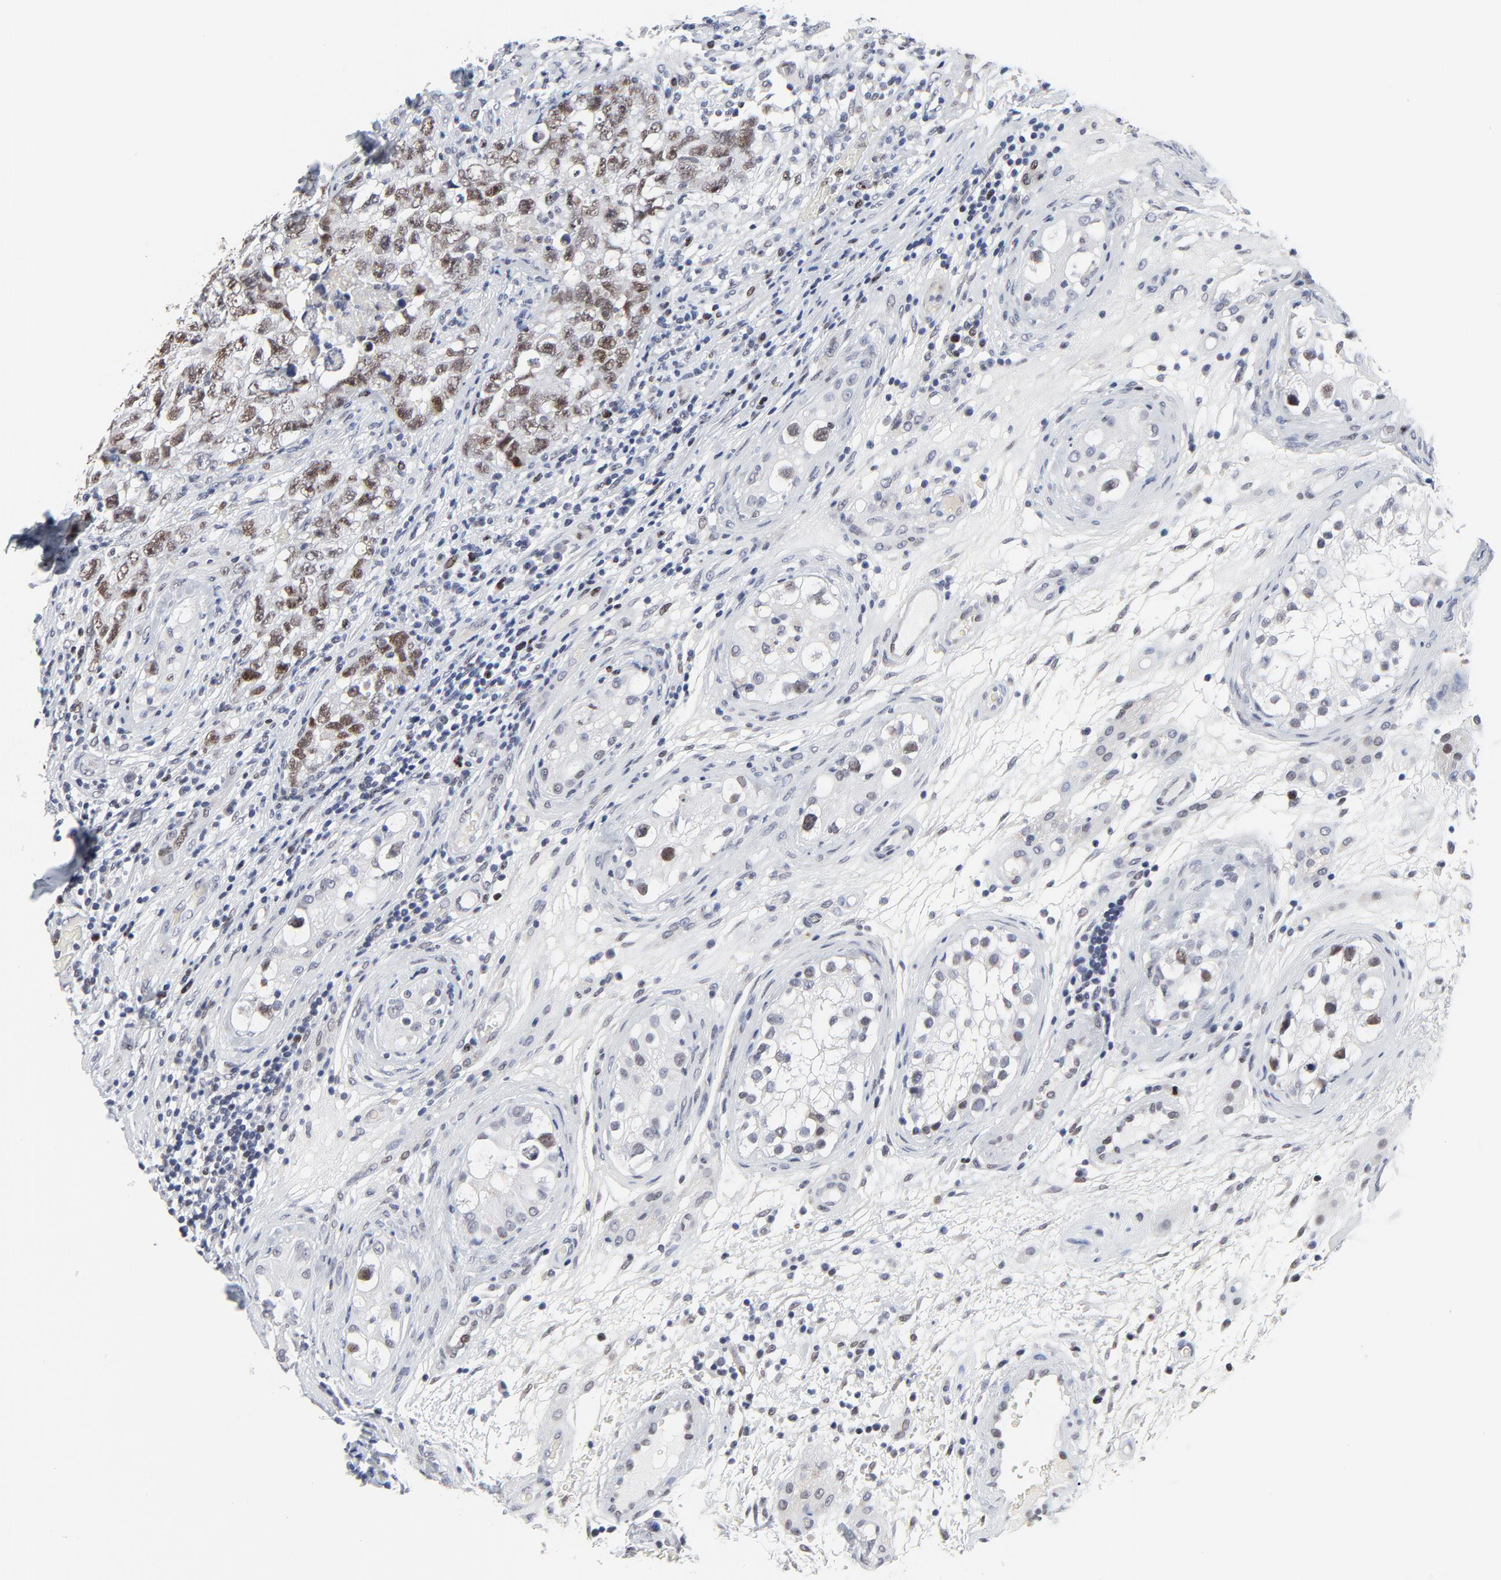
{"staining": {"intensity": "weak", "quantity": ">75%", "location": "nuclear"}, "tissue": "testis cancer", "cell_type": "Tumor cells", "image_type": "cancer", "snomed": [{"axis": "morphology", "description": "Carcinoma, Embryonal, NOS"}, {"axis": "topography", "description": "Testis"}], "caption": "Immunohistochemistry photomicrograph of neoplastic tissue: human embryonal carcinoma (testis) stained using immunohistochemistry (IHC) exhibits low levels of weak protein expression localized specifically in the nuclear of tumor cells, appearing as a nuclear brown color.", "gene": "ZNF589", "patient": {"sex": "male", "age": 31}}